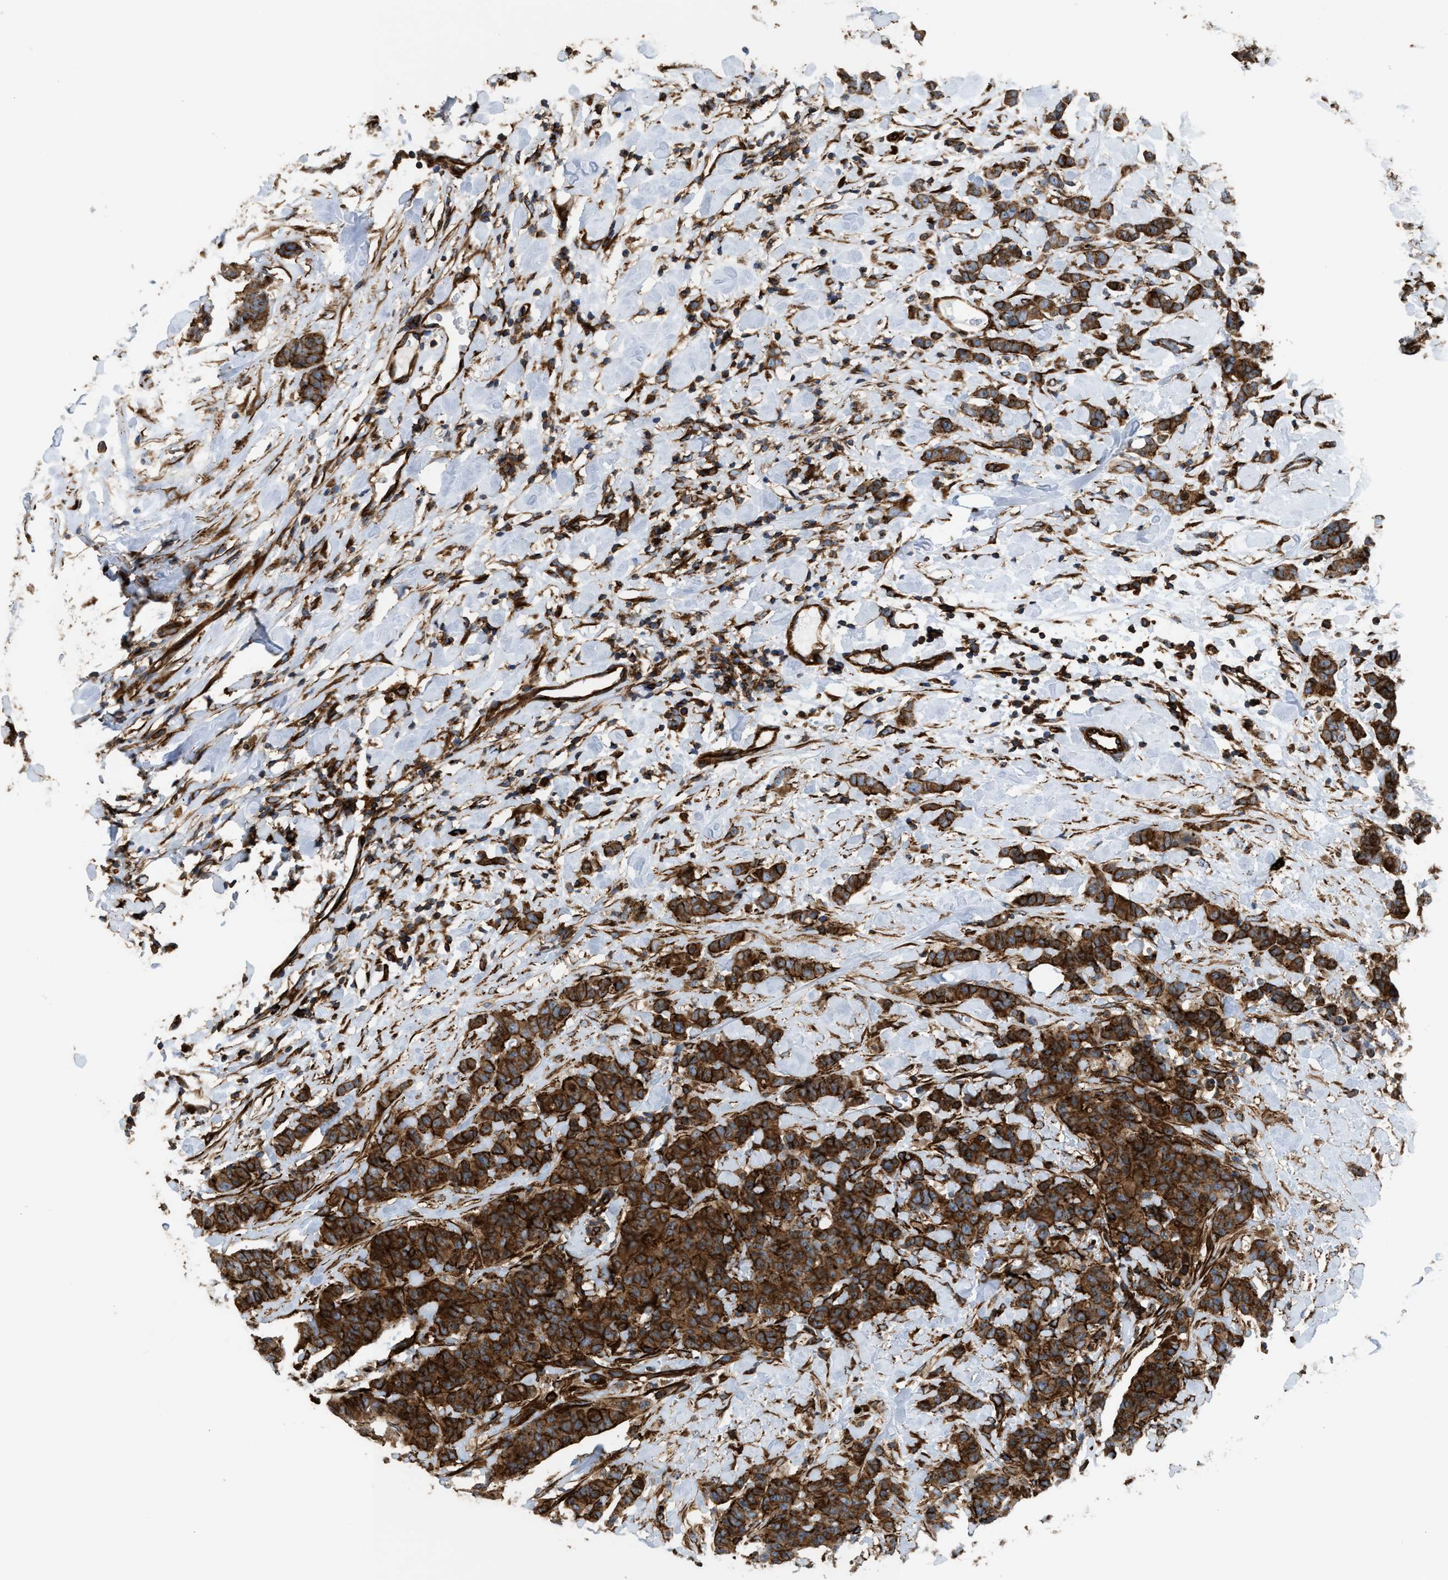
{"staining": {"intensity": "strong", "quantity": ">75%", "location": "cytoplasmic/membranous"}, "tissue": "breast cancer", "cell_type": "Tumor cells", "image_type": "cancer", "snomed": [{"axis": "morphology", "description": "Normal tissue, NOS"}, {"axis": "morphology", "description": "Duct carcinoma"}, {"axis": "topography", "description": "Breast"}], "caption": "Immunohistochemical staining of human breast invasive ductal carcinoma demonstrates strong cytoplasmic/membranous protein staining in approximately >75% of tumor cells.", "gene": "EGLN1", "patient": {"sex": "female", "age": 40}}